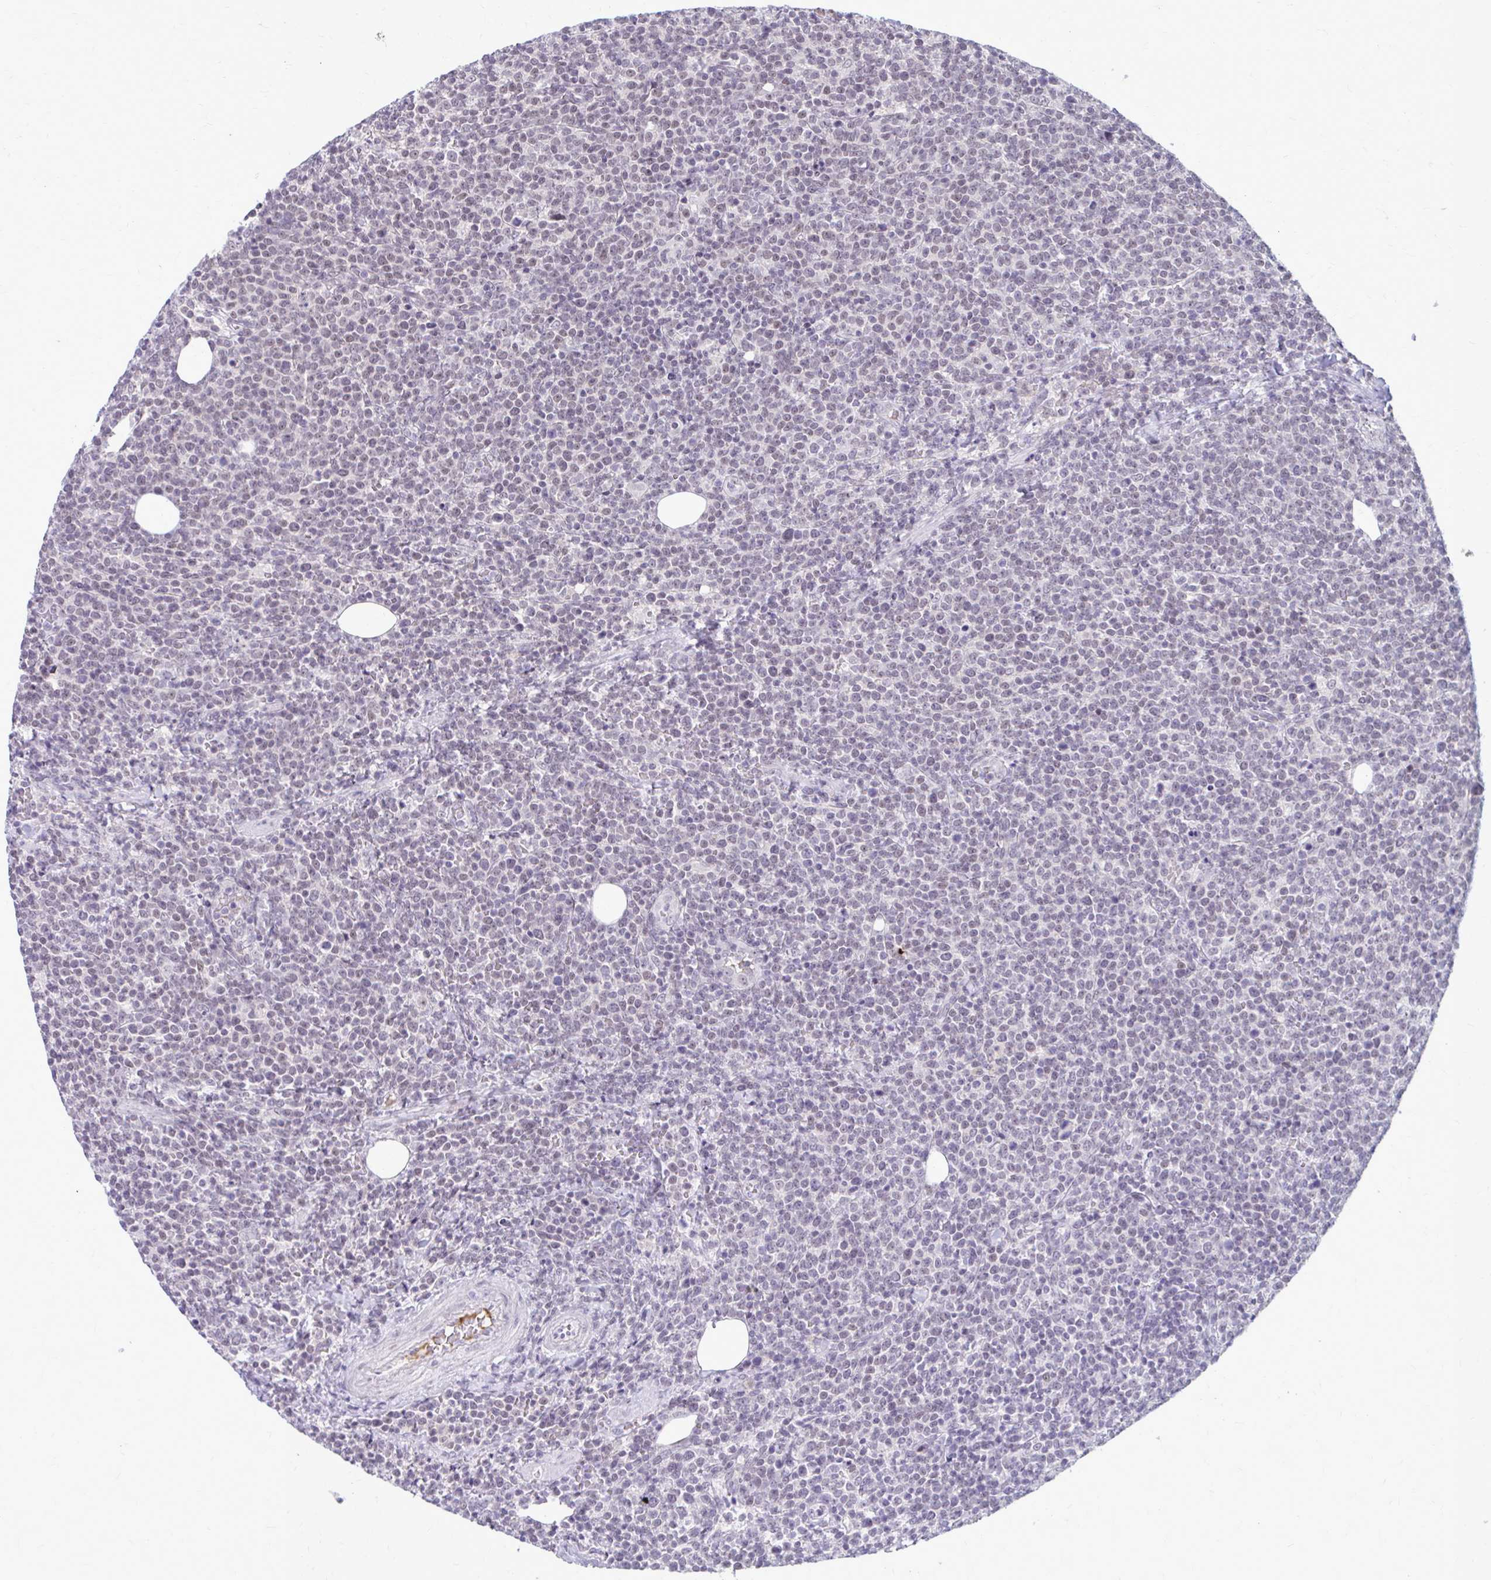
{"staining": {"intensity": "negative", "quantity": "none", "location": "none"}, "tissue": "lymphoma", "cell_type": "Tumor cells", "image_type": "cancer", "snomed": [{"axis": "morphology", "description": "Malignant lymphoma, non-Hodgkin's type, High grade"}, {"axis": "topography", "description": "Lymph node"}], "caption": "This is an immunohistochemistry photomicrograph of human lymphoma. There is no positivity in tumor cells.", "gene": "MAF1", "patient": {"sex": "male", "age": 61}}